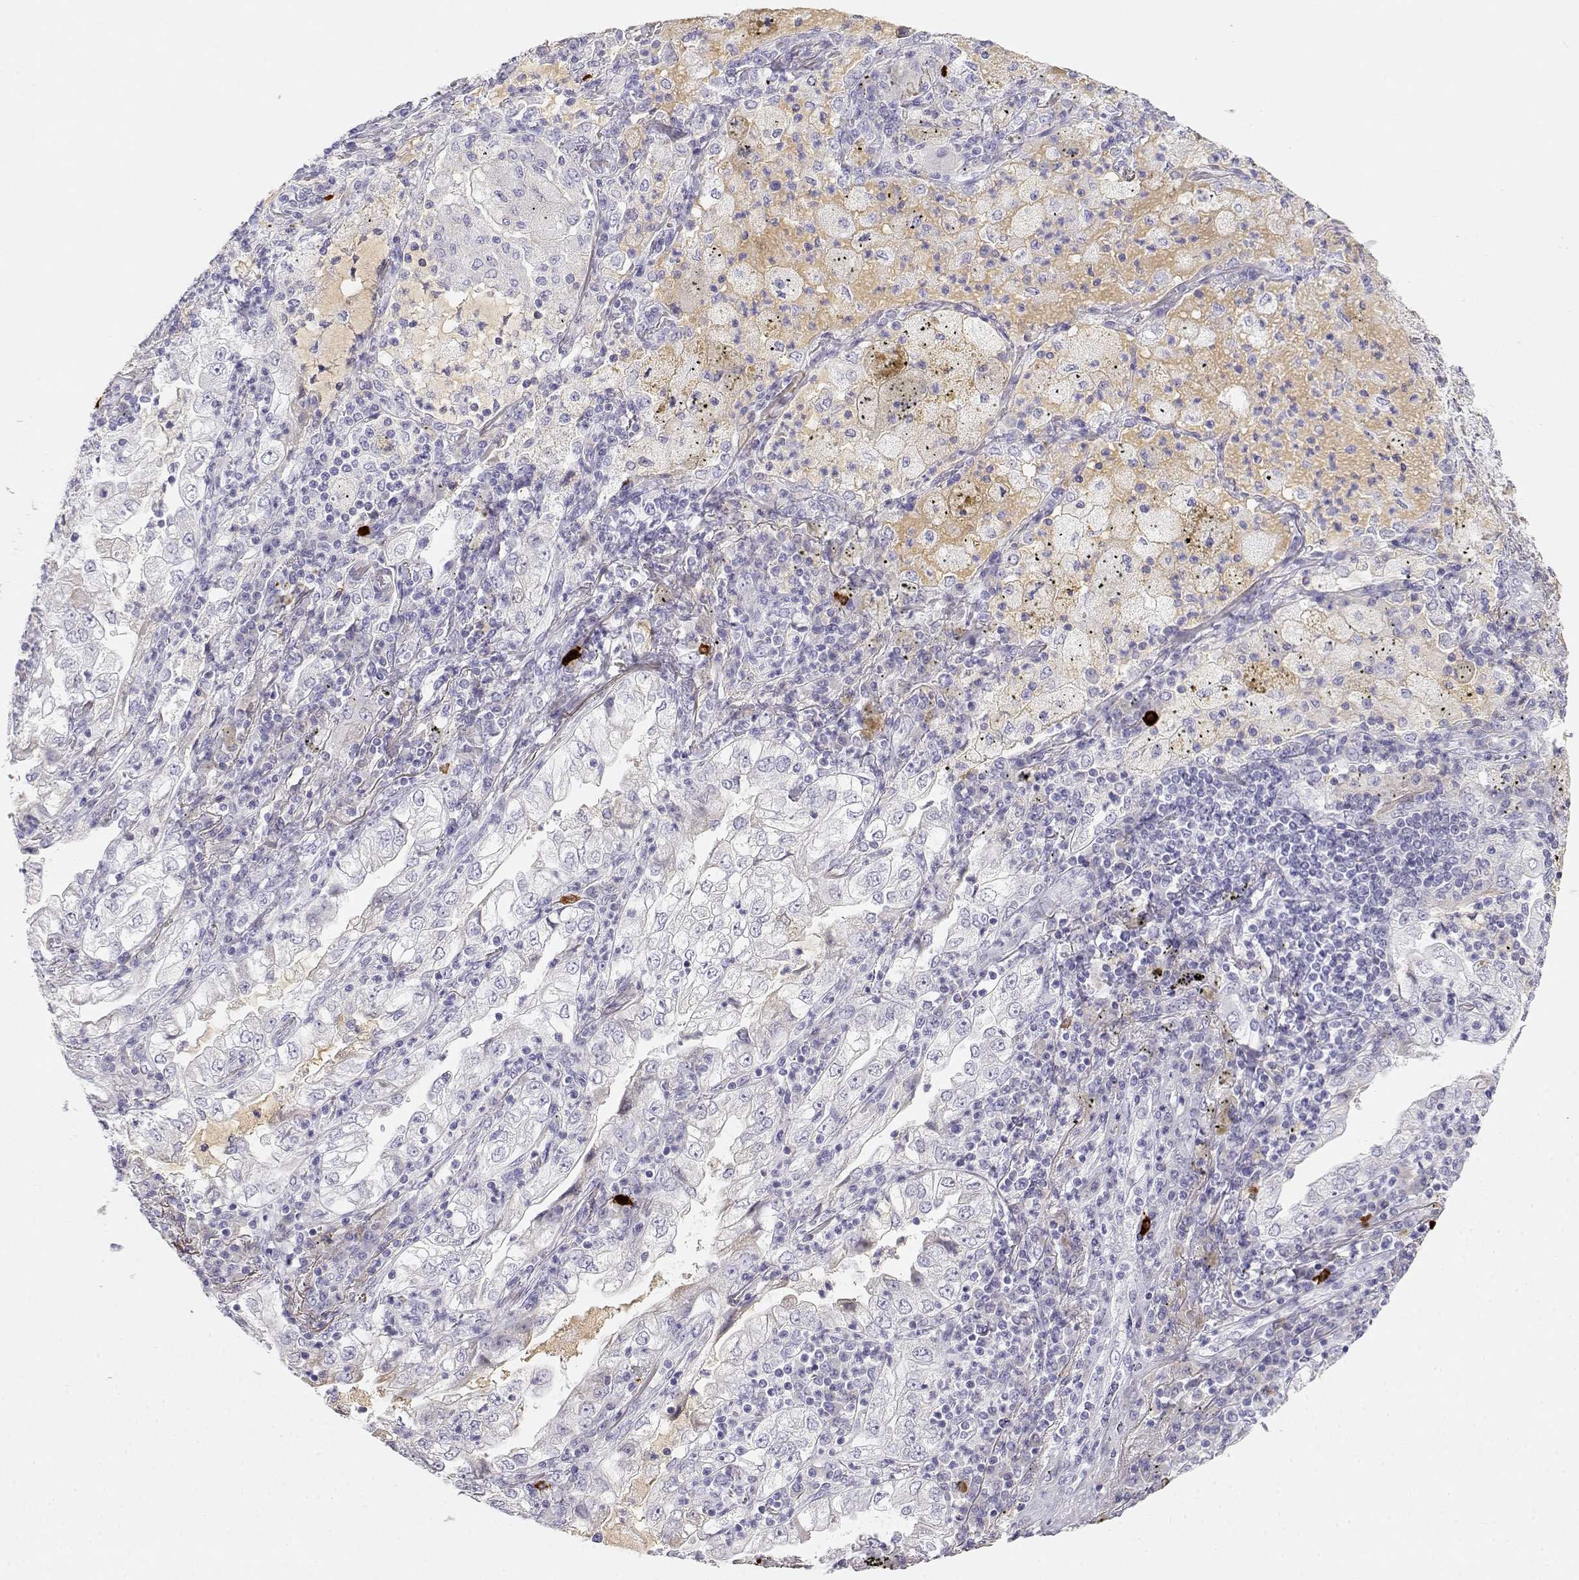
{"staining": {"intensity": "negative", "quantity": "none", "location": "none"}, "tissue": "lung cancer", "cell_type": "Tumor cells", "image_type": "cancer", "snomed": [{"axis": "morphology", "description": "Adenocarcinoma, NOS"}, {"axis": "topography", "description": "Lung"}], "caption": "There is no significant expression in tumor cells of adenocarcinoma (lung).", "gene": "GPR174", "patient": {"sex": "female", "age": 73}}